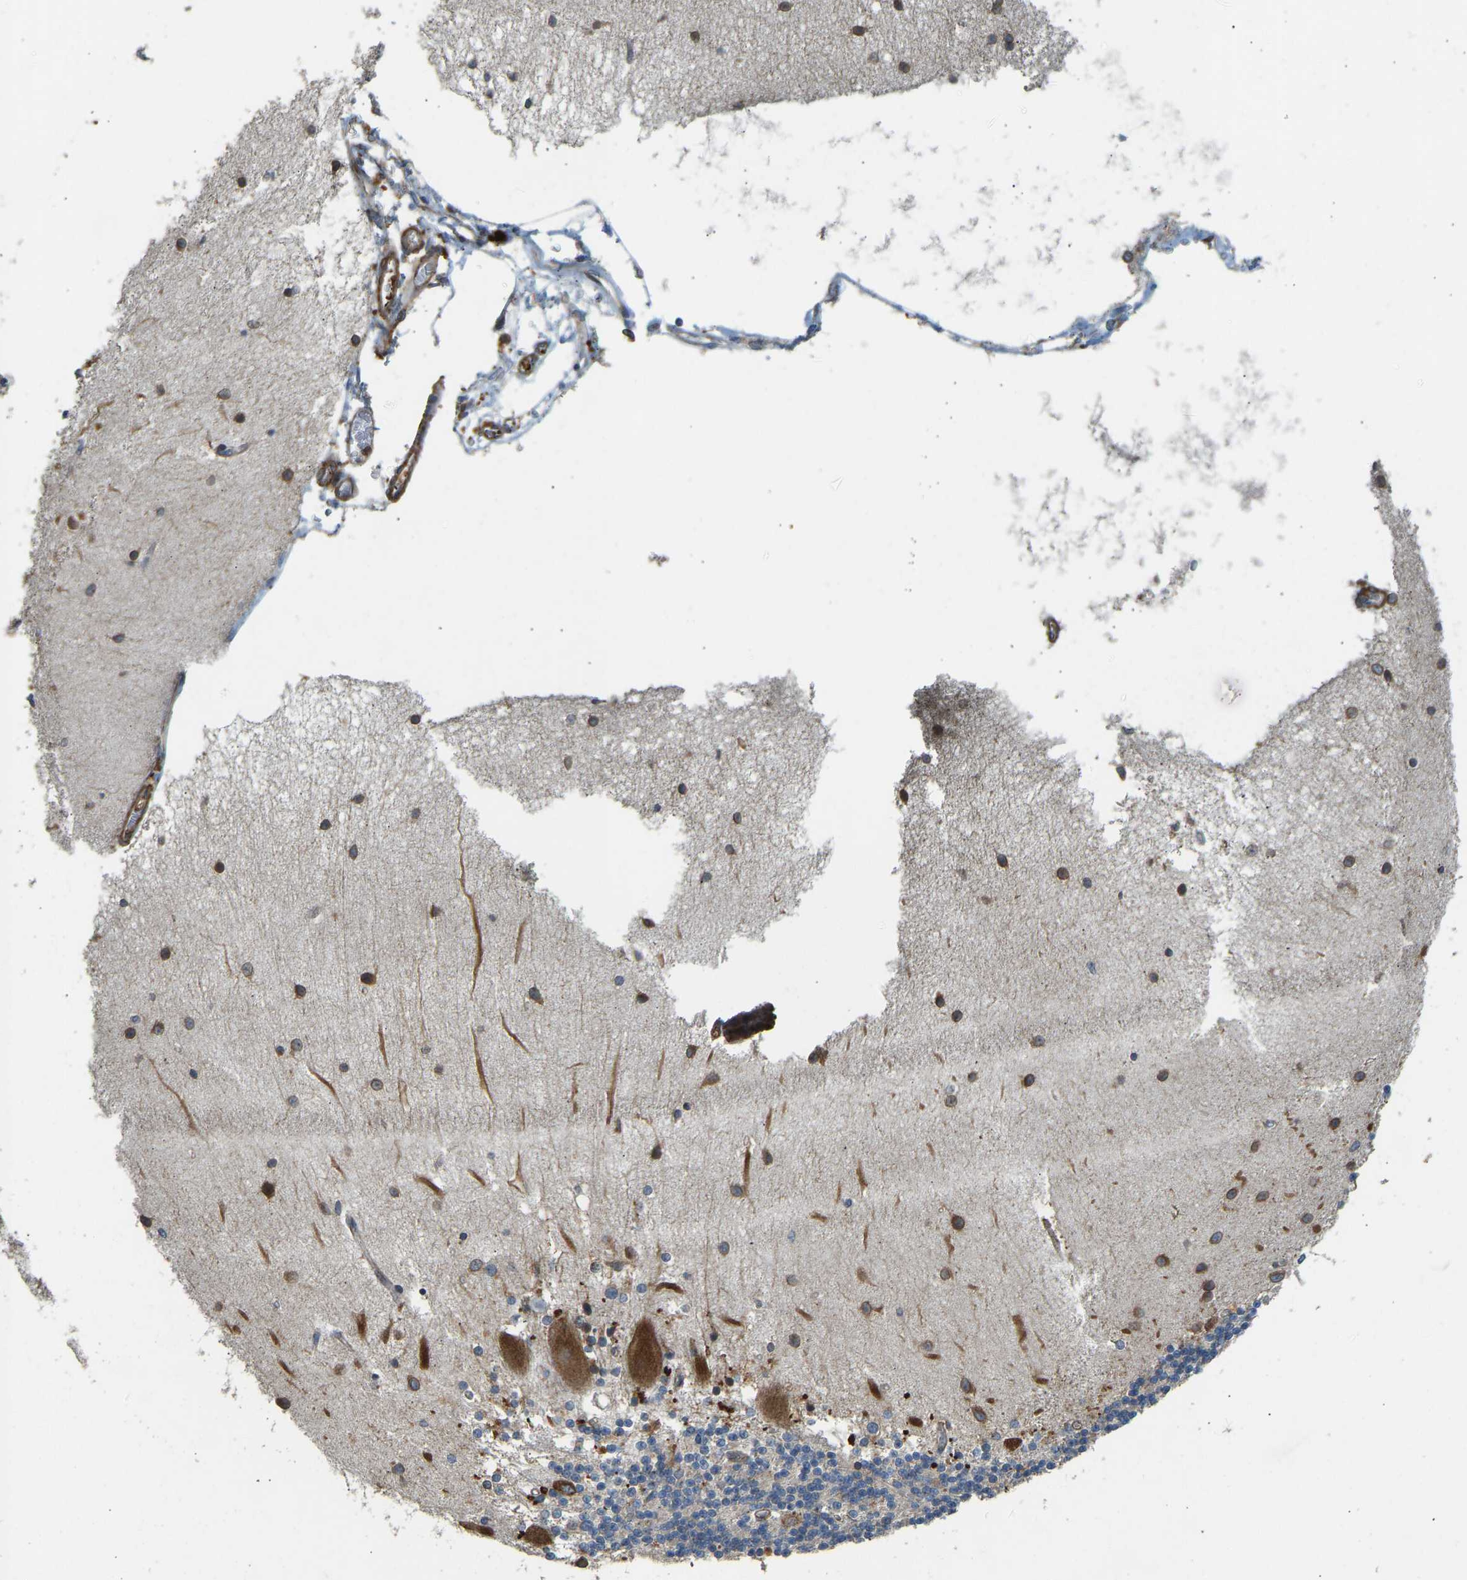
{"staining": {"intensity": "moderate", "quantity": "<25%", "location": "cytoplasmic/membranous"}, "tissue": "cerebellum", "cell_type": "Cells in granular layer", "image_type": "normal", "snomed": [{"axis": "morphology", "description": "Normal tissue, NOS"}, {"axis": "topography", "description": "Cerebellum"}], "caption": "High-power microscopy captured an immunohistochemistry image of unremarkable cerebellum, revealing moderate cytoplasmic/membranous staining in about <25% of cells in granular layer. The staining is performed using DAB brown chromogen to label protein expression. The nuclei are counter-stained blue using hematoxylin.", "gene": "OS9", "patient": {"sex": "female", "age": 54}}